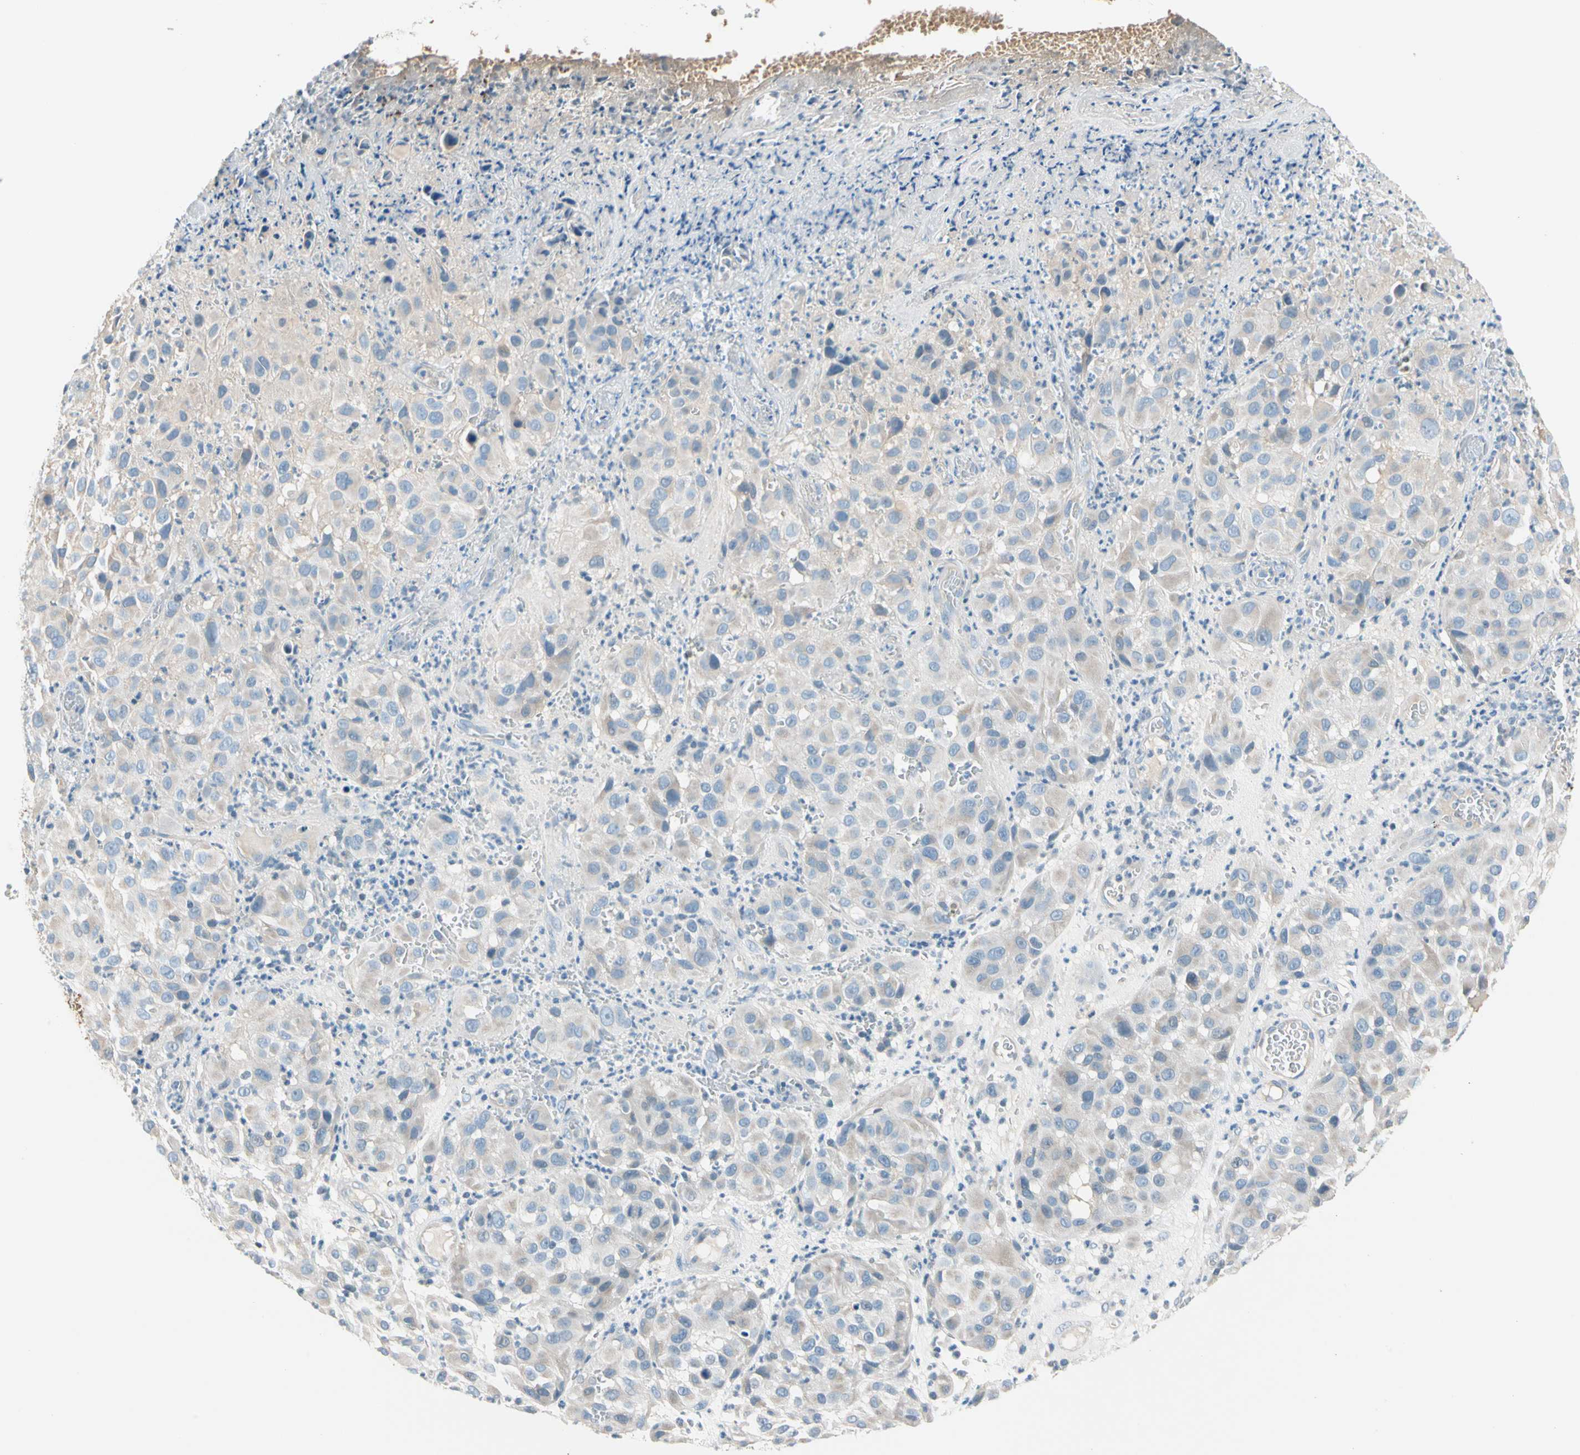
{"staining": {"intensity": "weak", "quantity": "<25%", "location": "cytoplasmic/membranous"}, "tissue": "melanoma", "cell_type": "Tumor cells", "image_type": "cancer", "snomed": [{"axis": "morphology", "description": "Malignant melanoma, NOS"}, {"axis": "topography", "description": "Skin"}], "caption": "High magnification brightfield microscopy of malignant melanoma stained with DAB (brown) and counterstained with hematoxylin (blue): tumor cells show no significant positivity. (IHC, brightfield microscopy, high magnification).", "gene": "STK40", "patient": {"sex": "female", "age": 21}}